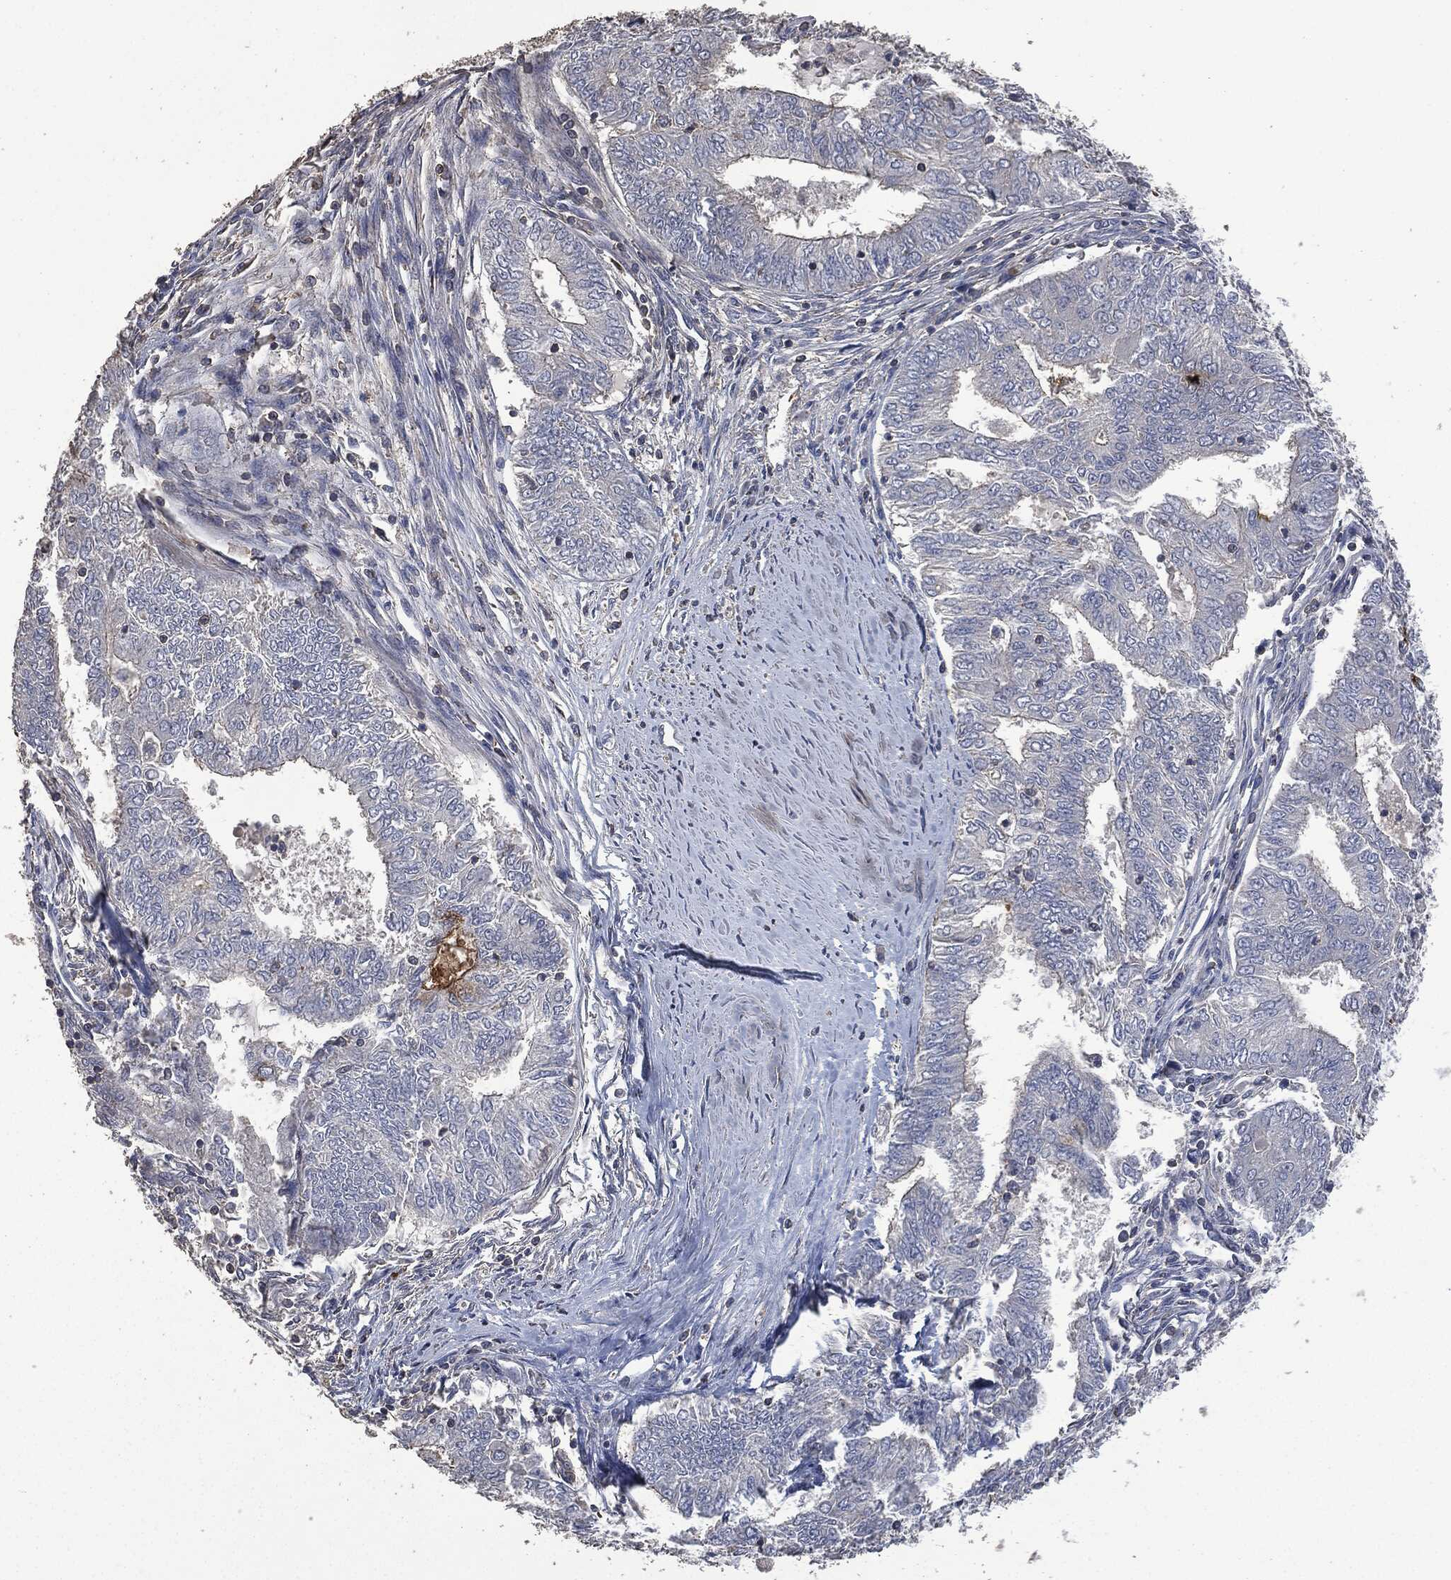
{"staining": {"intensity": "negative", "quantity": "none", "location": "none"}, "tissue": "endometrial cancer", "cell_type": "Tumor cells", "image_type": "cancer", "snomed": [{"axis": "morphology", "description": "Adenocarcinoma, NOS"}, {"axis": "topography", "description": "Endometrium"}], "caption": "DAB immunohistochemical staining of endometrial adenocarcinoma exhibits no significant expression in tumor cells.", "gene": "MSLN", "patient": {"sex": "female", "age": 62}}